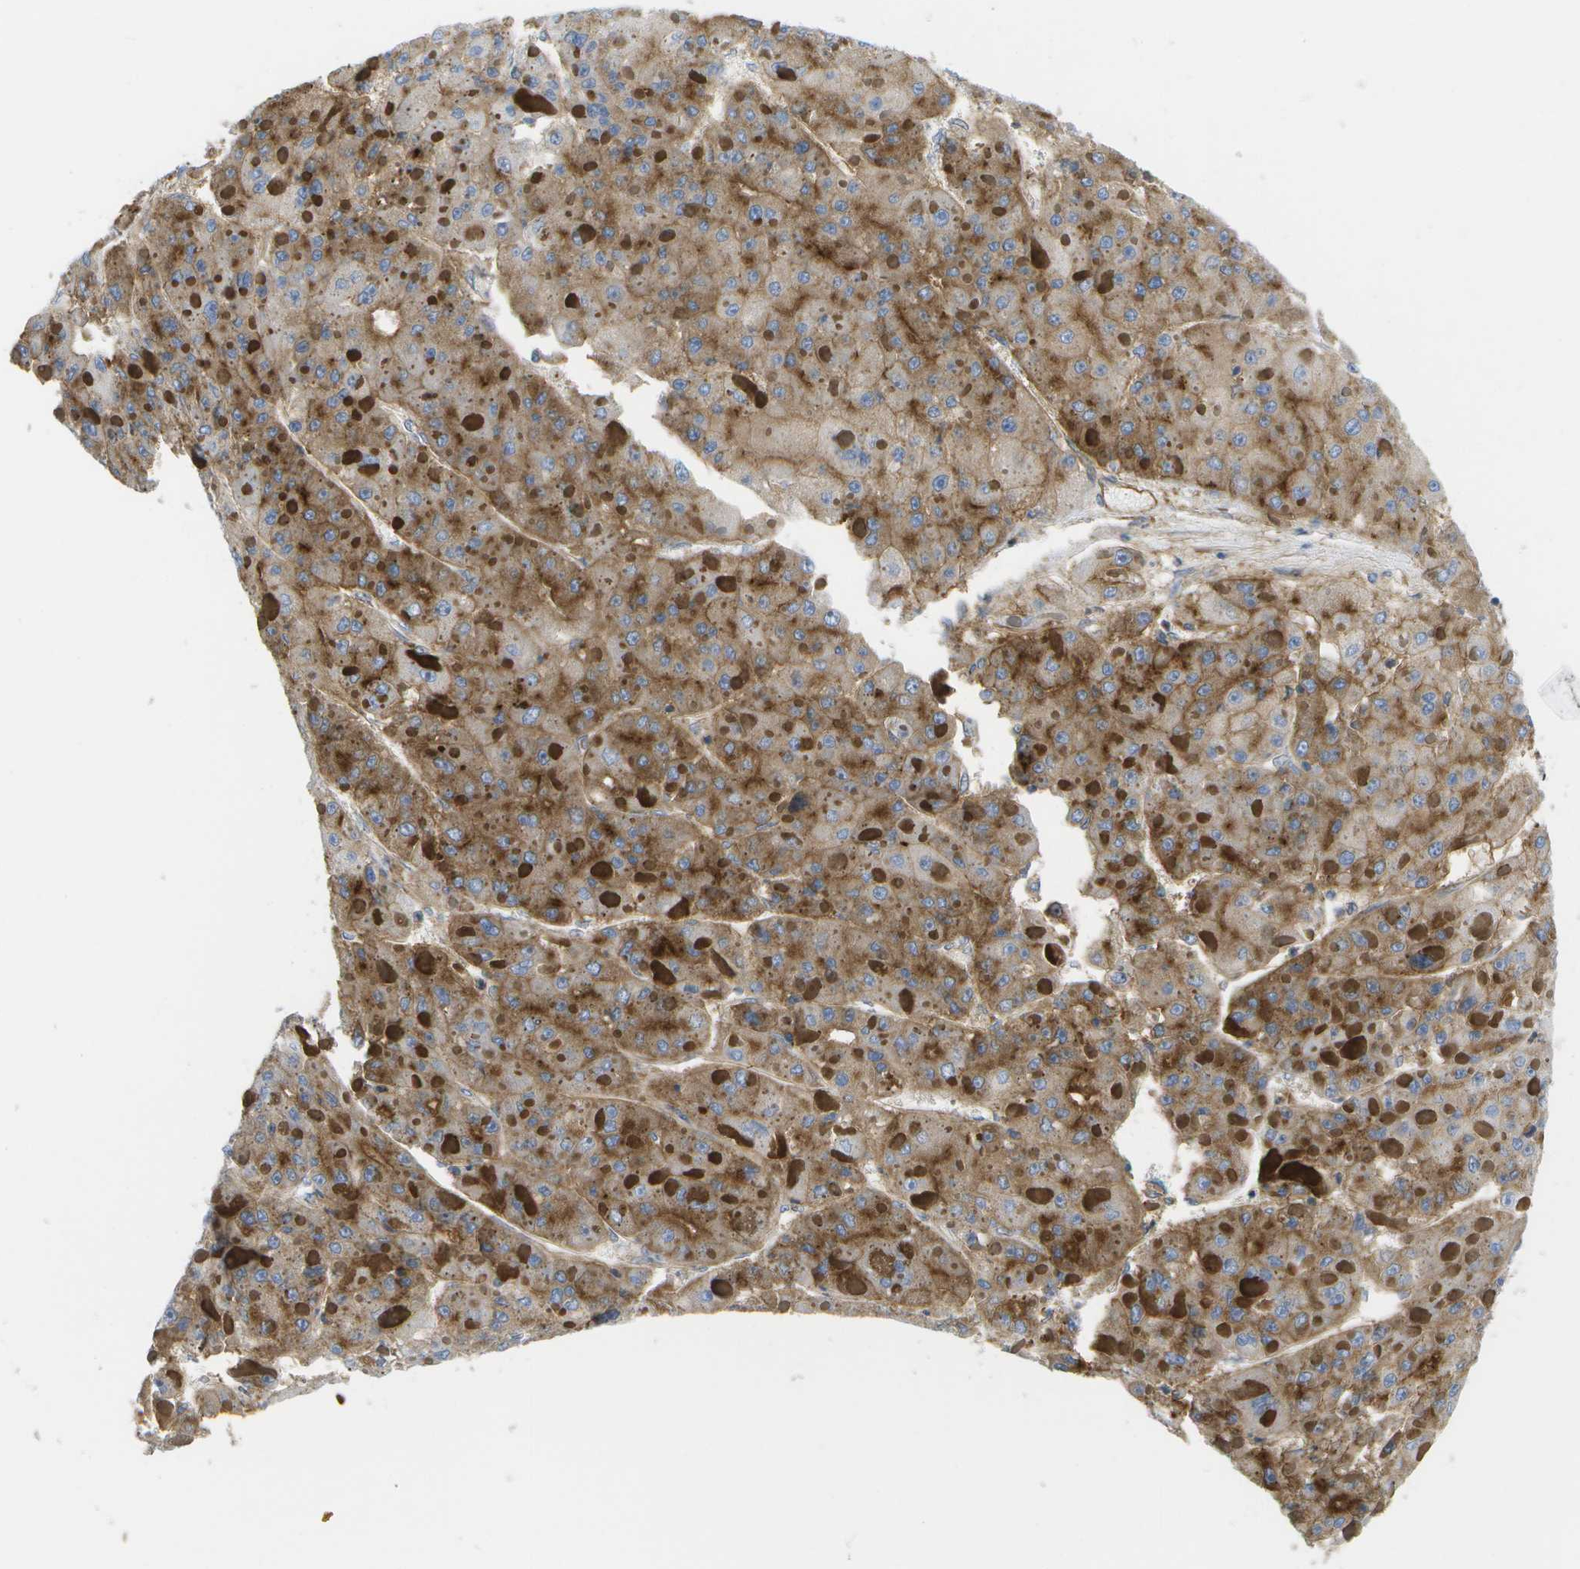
{"staining": {"intensity": "moderate", "quantity": "25%-75%", "location": "cytoplasmic/membranous"}, "tissue": "liver cancer", "cell_type": "Tumor cells", "image_type": "cancer", "snomed": [{"axis": "morphology", "description": "Carcinoma, Hepatocellular, NOS"}, {"axis": "topography", "description": "Liver"}], "caption": "The image displays a brown stain indicating the presence of a protein in the cytoplasmic/membranous of tumor cells in liver cancer (hepatocellular carcinoma).", "gene": "BST2", "patient": {"sex": "female", "age": 73}}